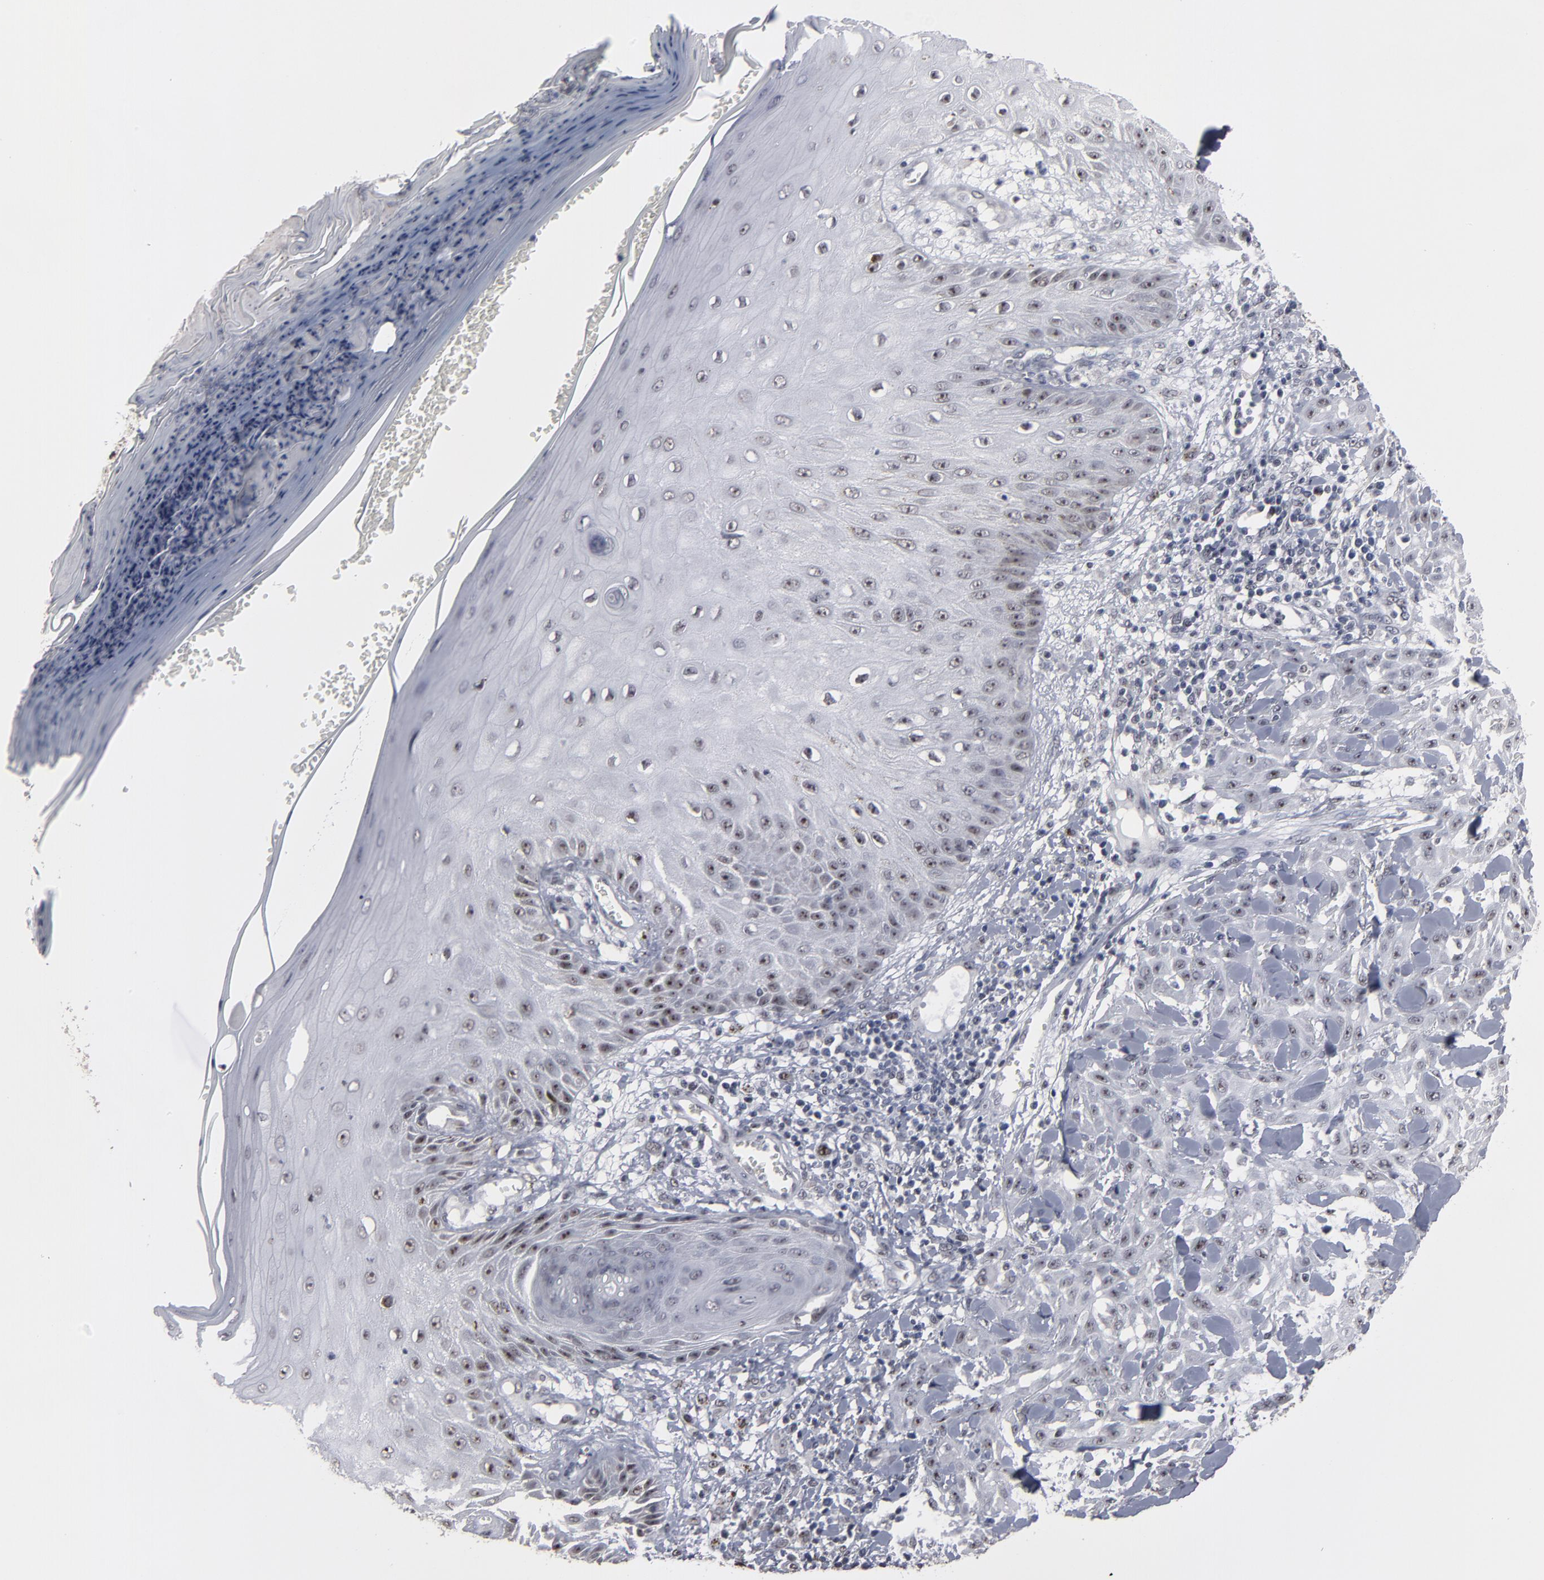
{"staining": {"intensity": "moderate", "quantity": "25%-75%", "location": "nuclear"}, "tissue": "skin cancer", "cell_type": "Tumor cells", "image_type": "cancer", "snomed": [{"axis": "morphology", "description": "Squamous cell carcinoma, NOS"}, {"axis": "topography", "description": "Skin"}], "caption": "Immunohistochemical staining of human skin squamous cell carcinoma demonstrates medium levels of moderate nuclear protein expression in about 25%-75% of tumor cells. Using DAB (brown) and hematoxylin (blue) stains, captured at high magnification using brightfield microscopy.", "gene": "SSRP1", "patient": {"sex": "male", "age": 24}}